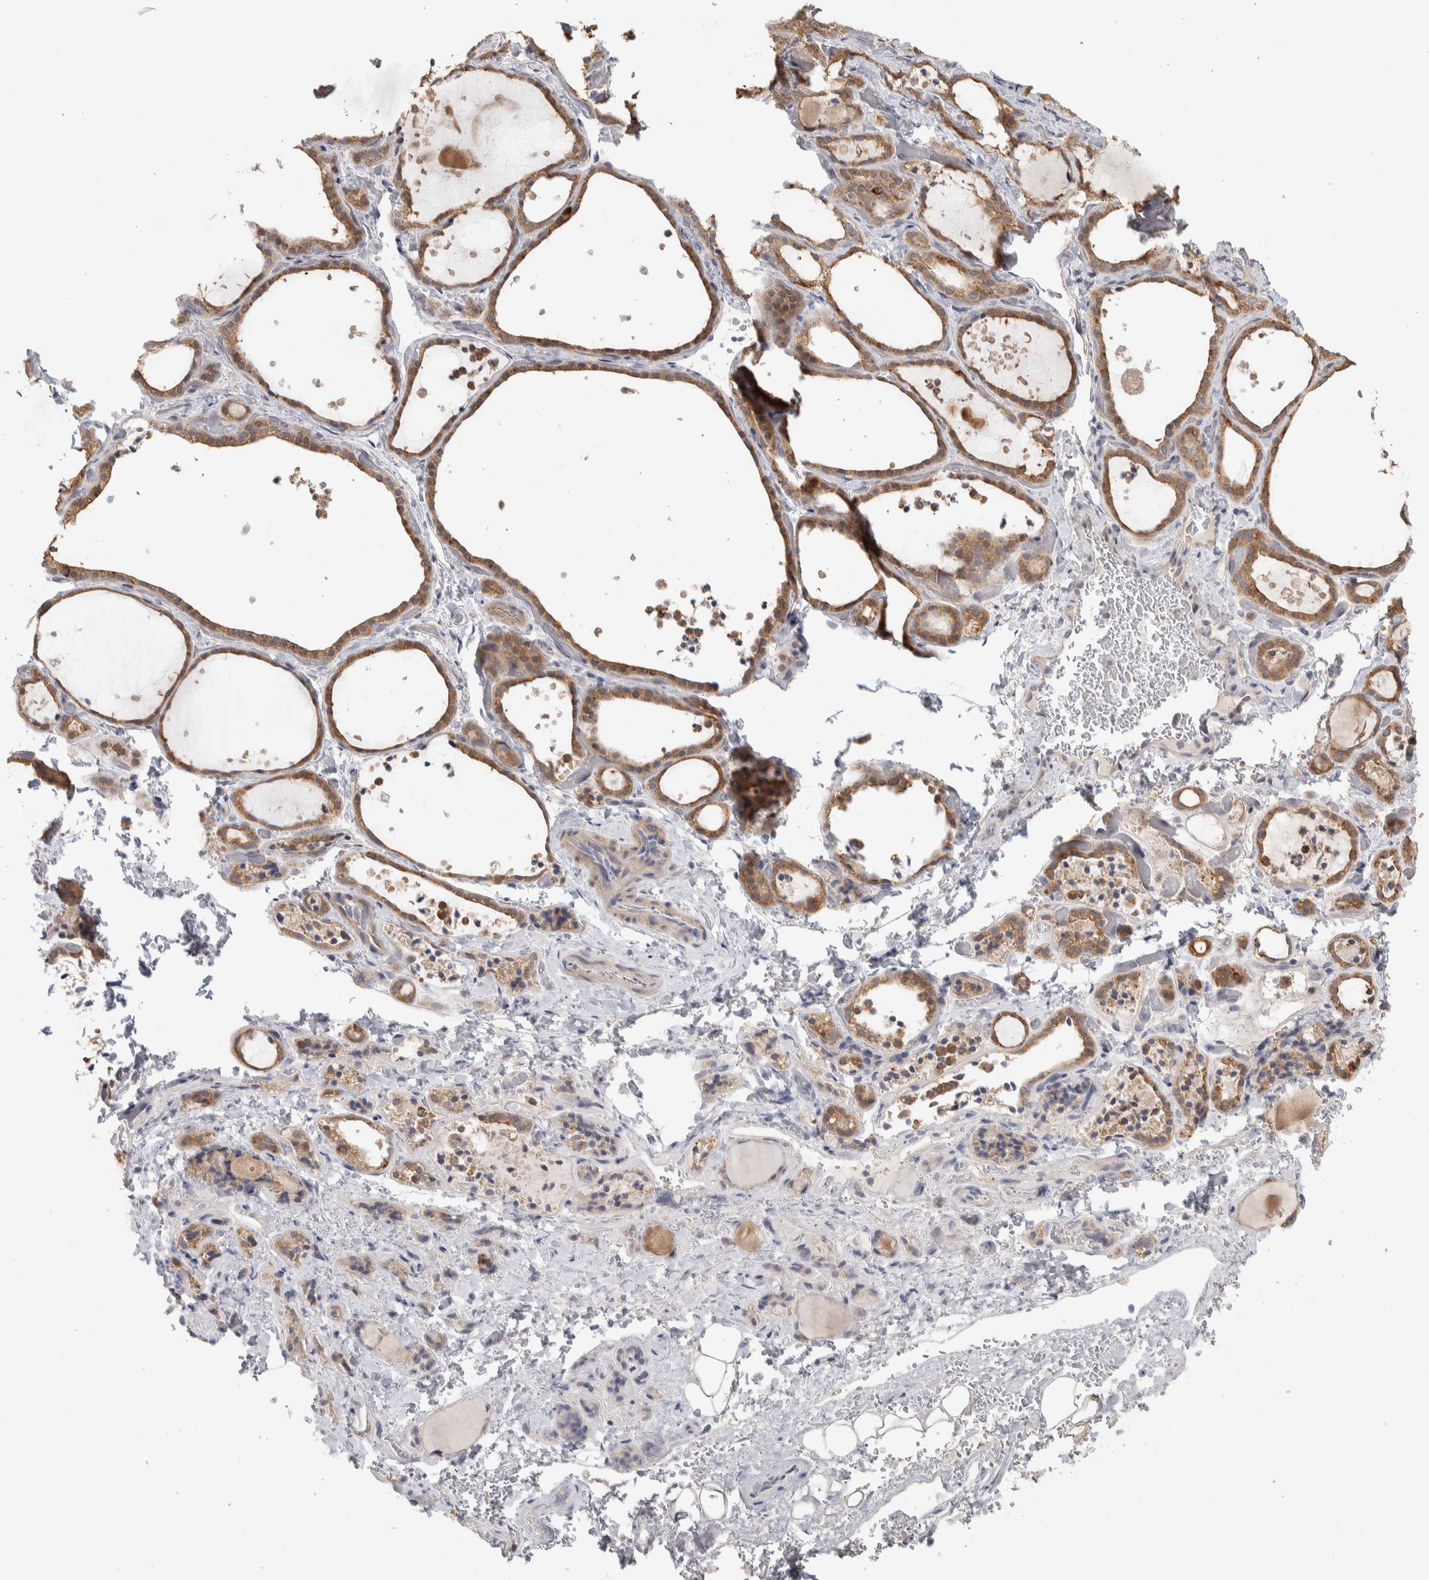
{"staining": {"intensity": "moderate", "quantity": ">75%", "location": "cytoplasmic/membranous"}, "tissue": "thyroid gland", "cell_type": "Glandular cells", "image_type": "normal", "snomed": [{"axis": "morphology", "description": "Normal tissue, NOS"}, {"axis": "topography", "description": "Thyroid gland"}], "caption": "Protein expression by immunohistochemistry (IHC) demonstrates moderate cytoplasmic/membranous positivity in approximately >75% of glandular cells in benign thyroid gland.", "gene": "DCXR", "patient": {"sex": "female", "age": 44}}